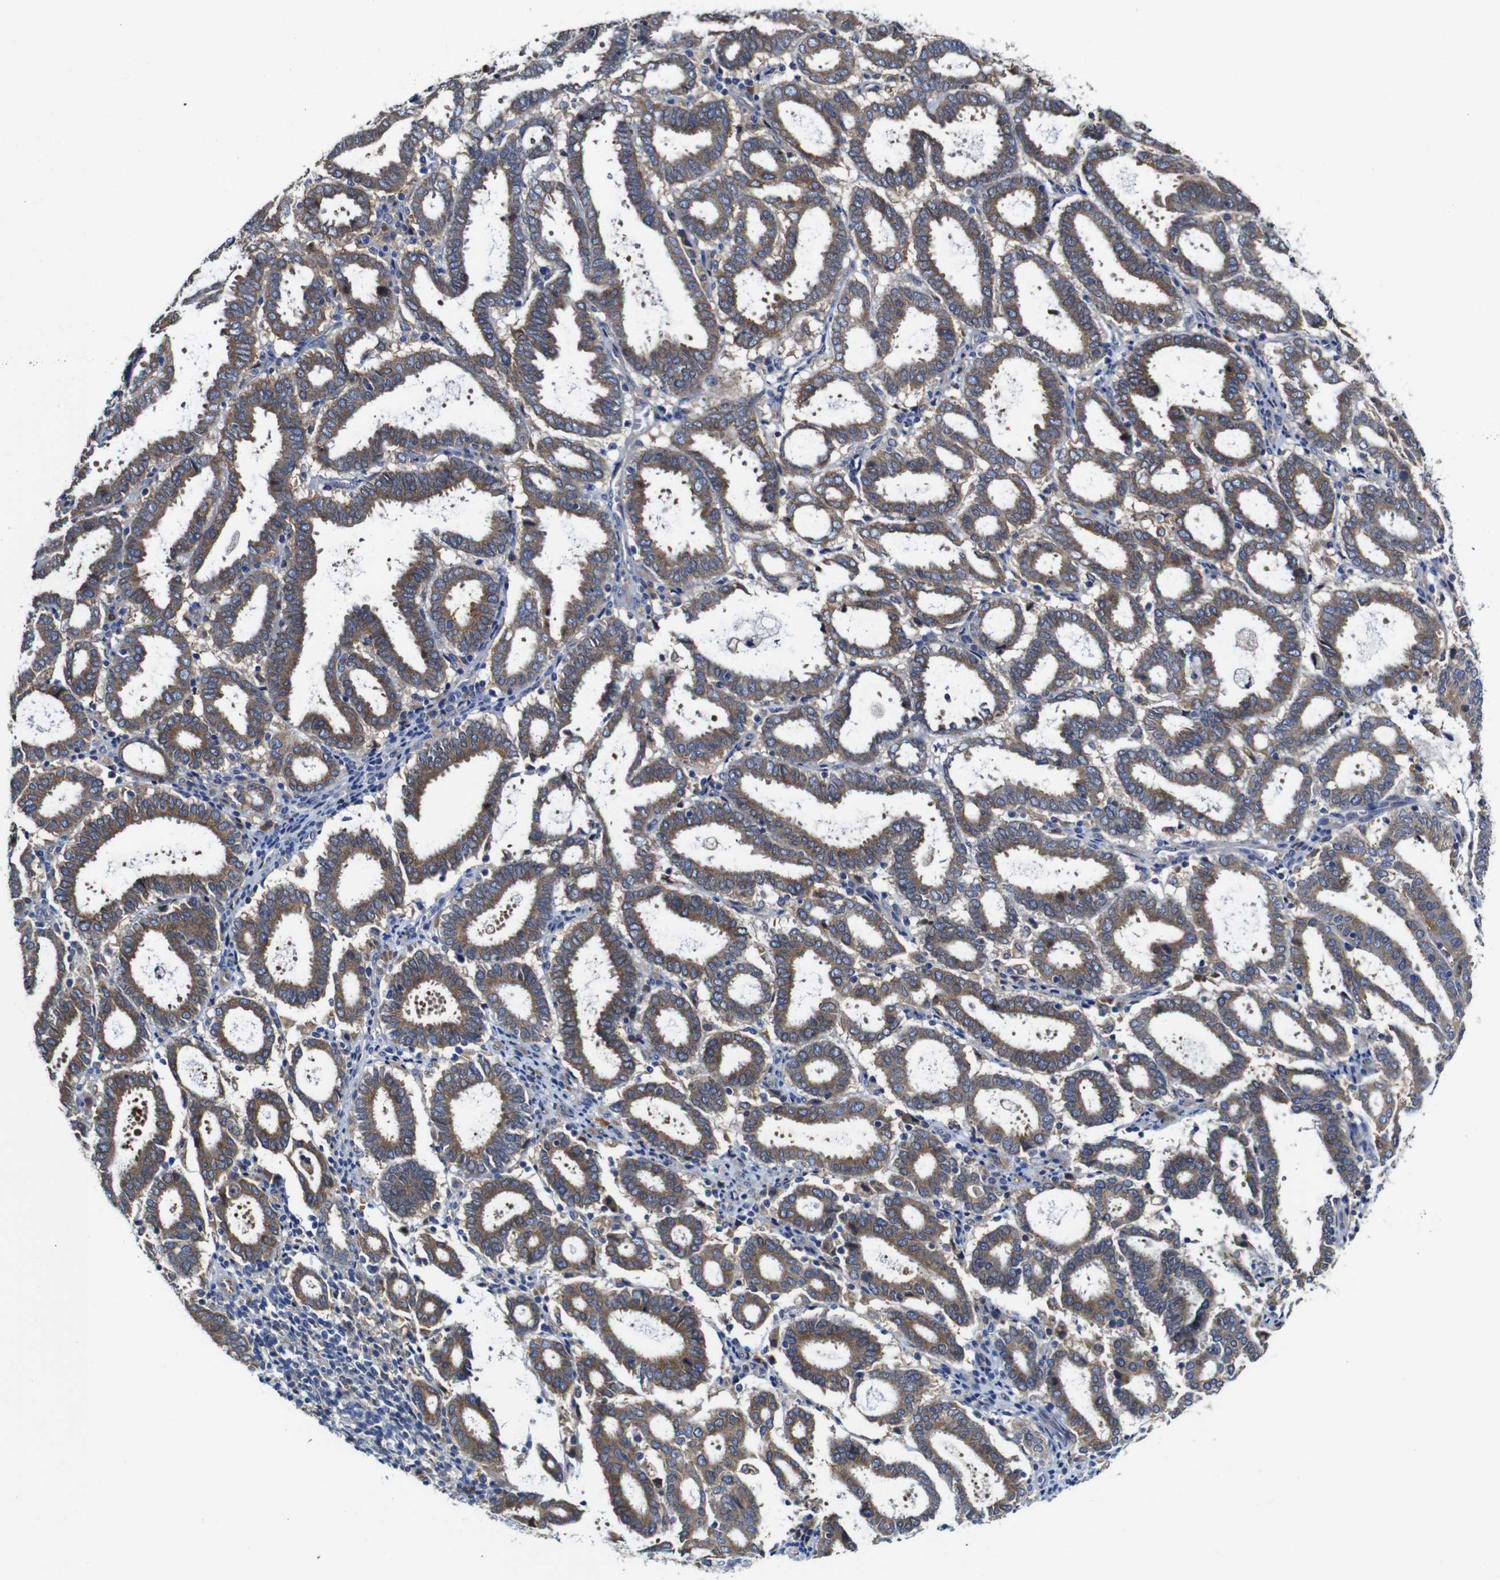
{"staining": {"intensity": "moderate", "quantity": ">75%", "location": "cytoplasmic/membranous"}, "tissue": "endometrial cancer", "cell_type": "Tumor cells", "image_type": "cancer", "snomed": [{"axis": "morphology", "description": "Adenocarcinoma, NOS"}, {"axis": "topography", "description": "Uterus"}], "caption": "Human adenocarcinoma (endometrial) stained with a protein marker exhibits moderate staining in tumor cells.", "gene": "CLCC1", "patient": {"sex": "female", "age": 83}}